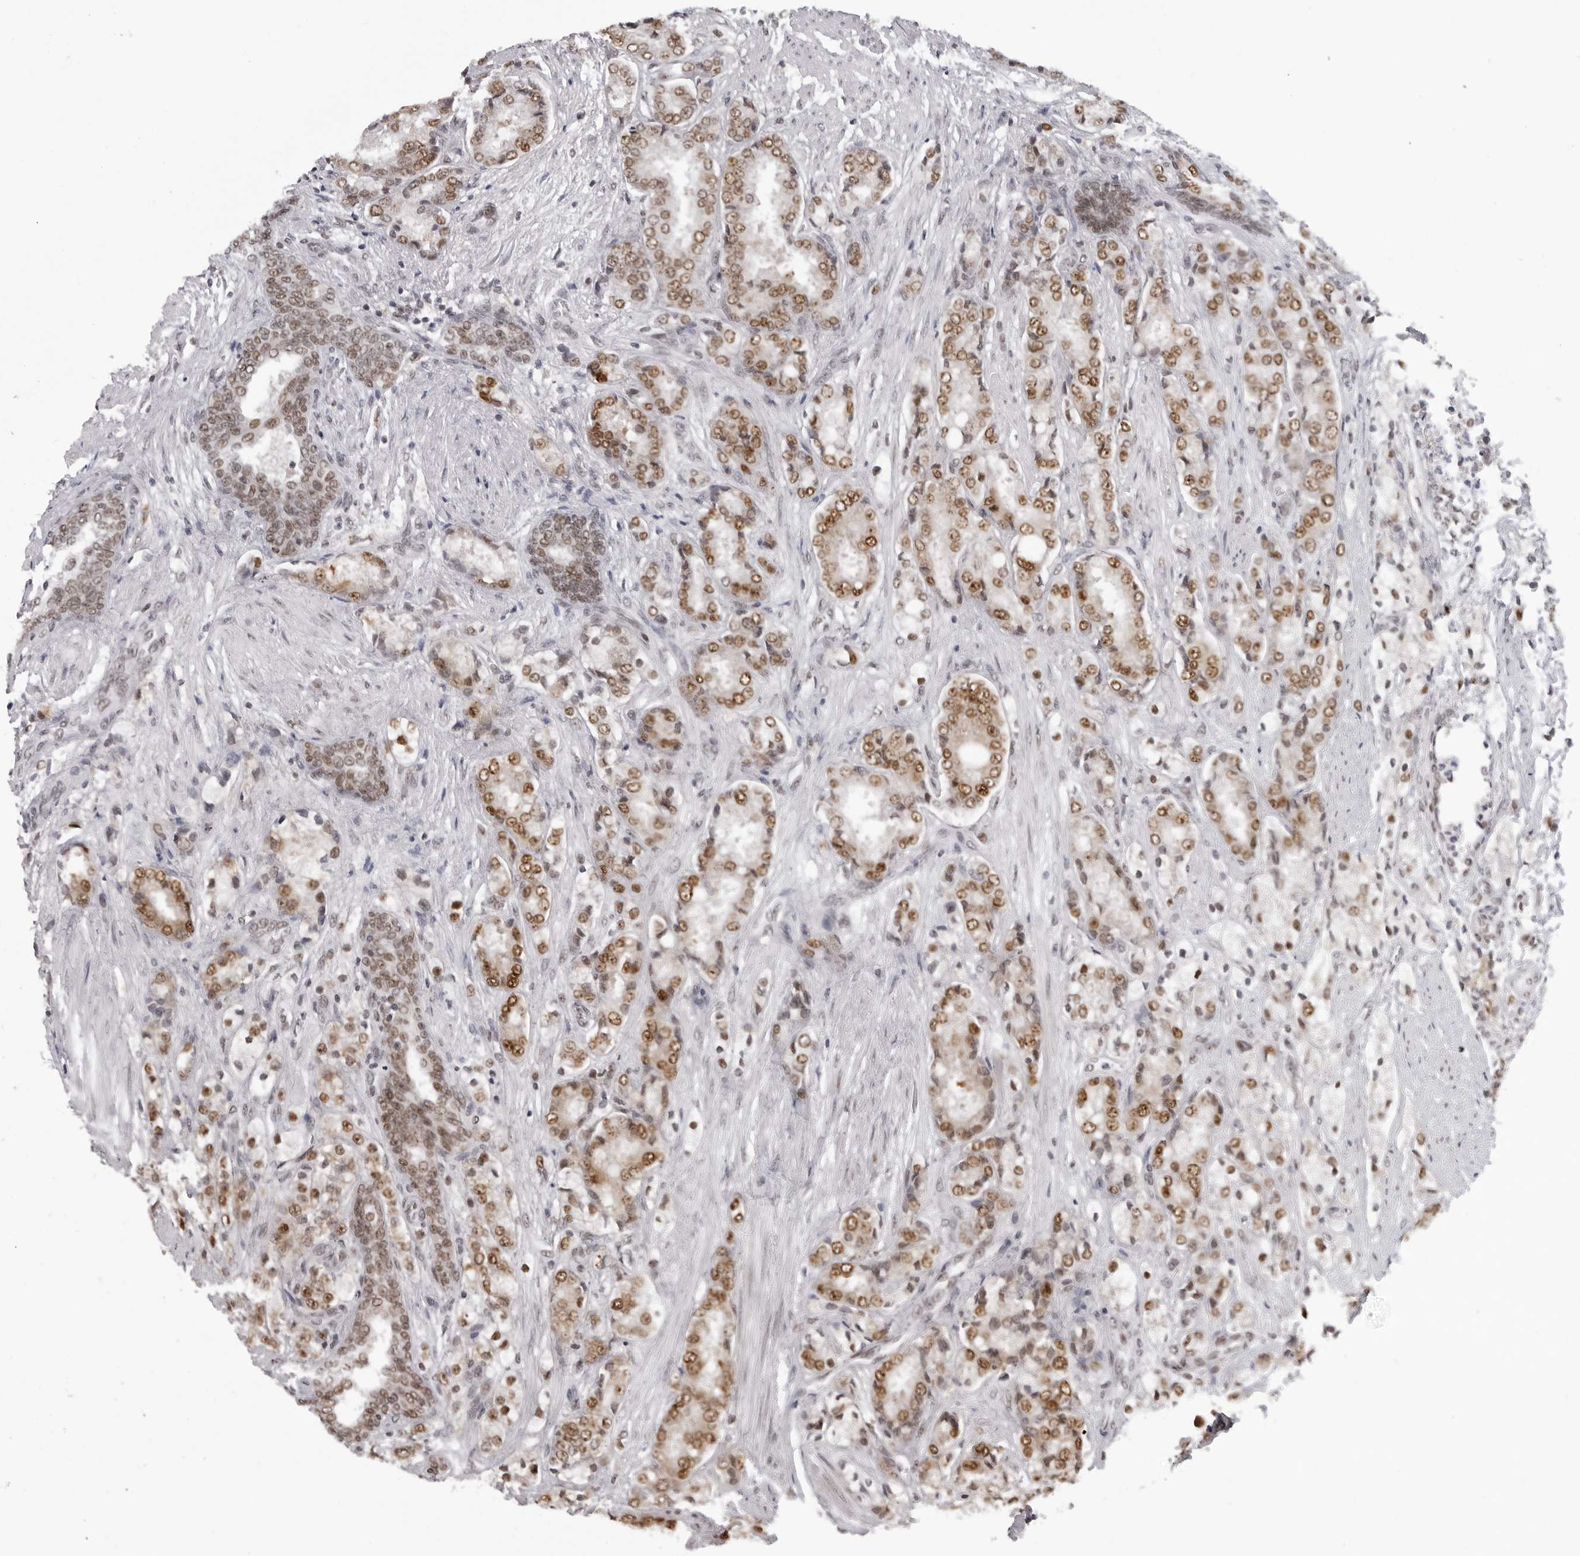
{"staining": {"intensity": "moderate", "quantity": ">75%", "location": "nuclear"}, "tissue": "prostate cancer", "cell_type": "Tumor cells", "image_type": "cancer", "snomed": [{"axis": "morphology", "description": "Adenocarcinoma, High grade"}, {"axis": "topography", "description": "Prostate"}], "caption": "Prostate cancer (high-grade adenocarcinoma) was stained to show a protein in brown. There is medium levels of moderate nuclear staining in approximately >75% of tumor cells.", "gene": "HEXIM2", "patient": {"sex": "male", "age": 50}}